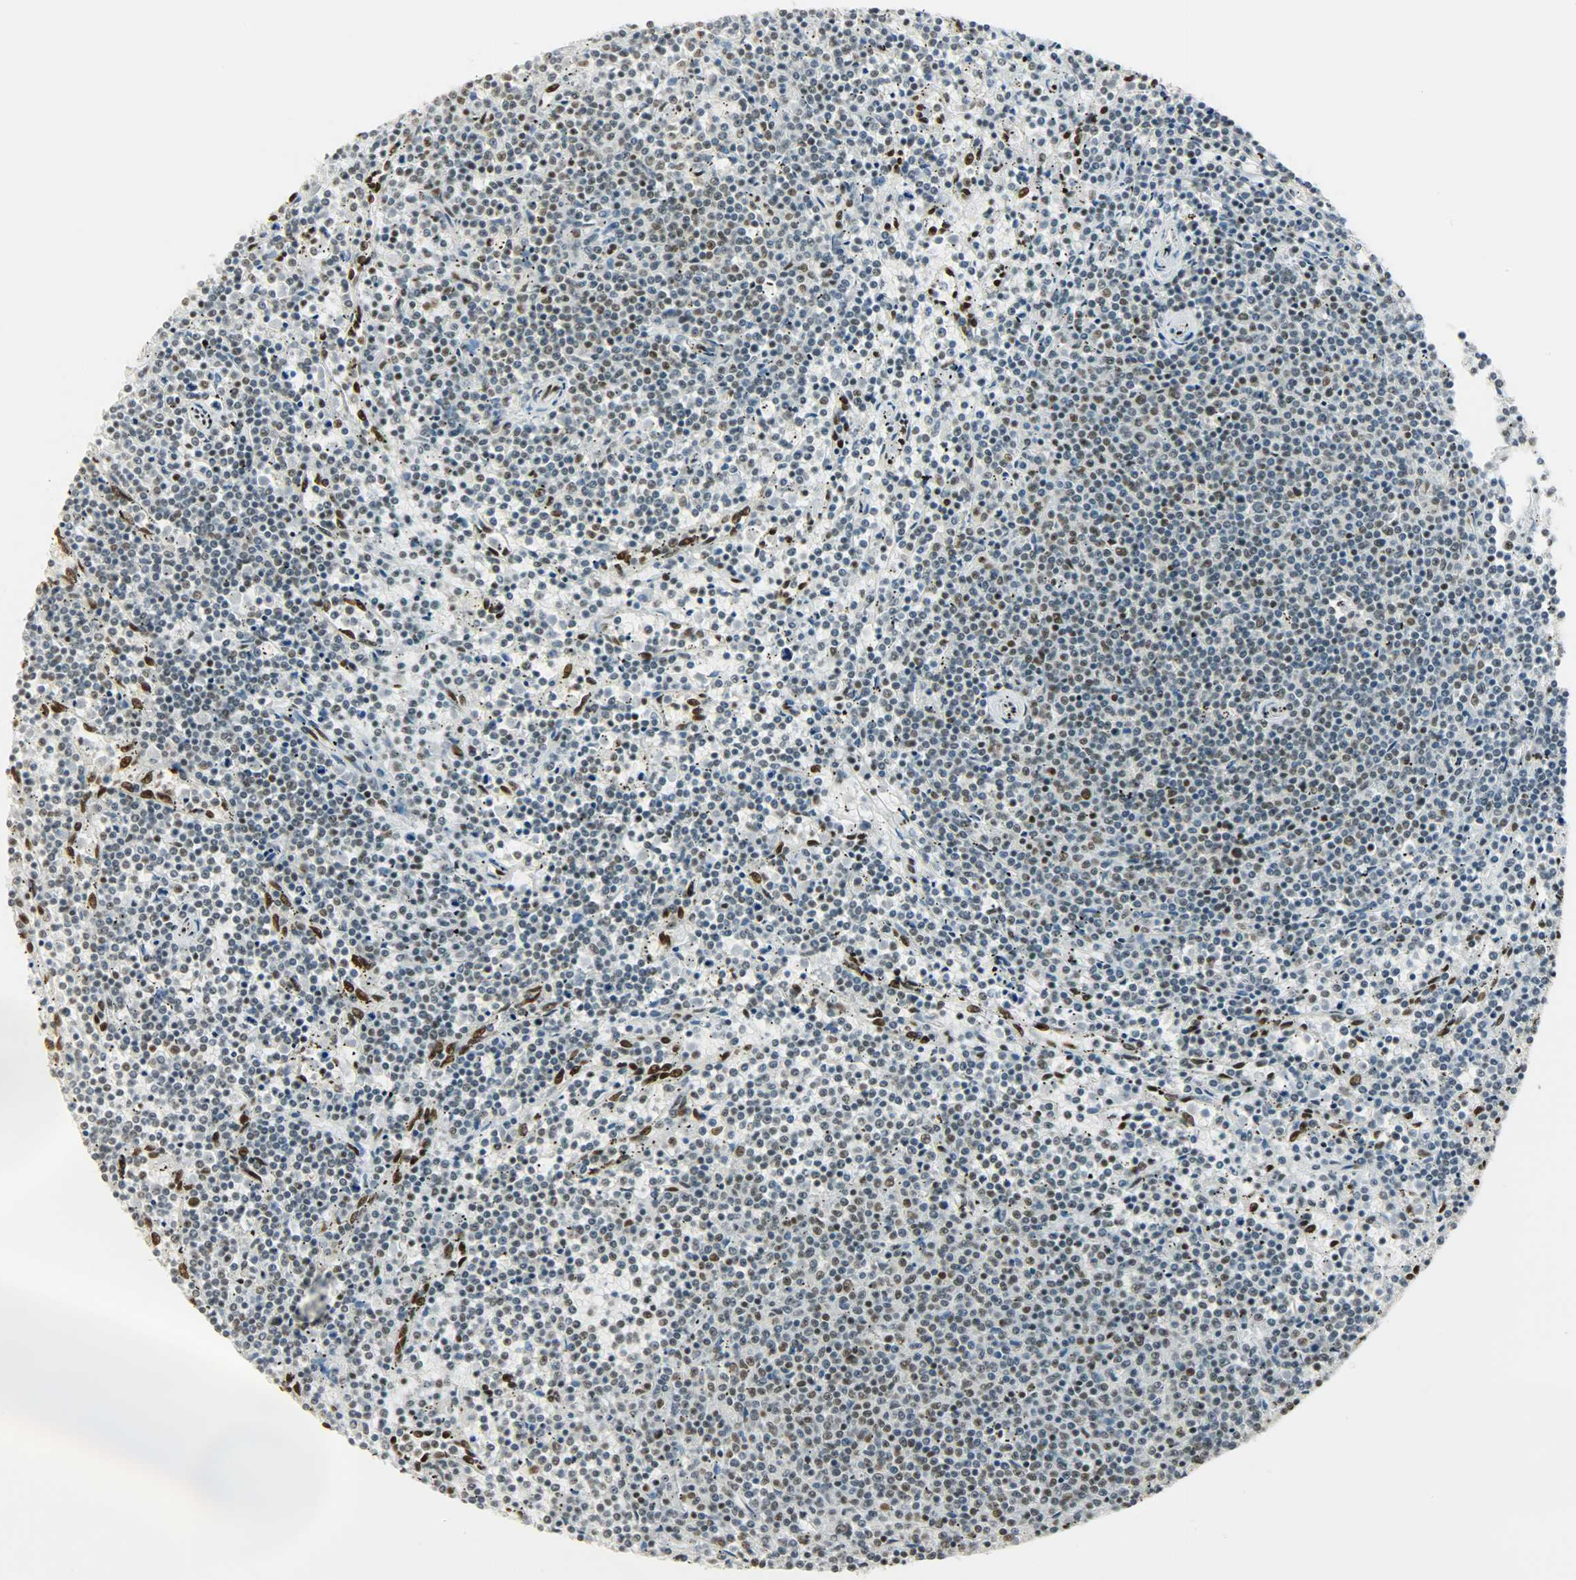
{"staining": {"intensity": "weak", "quantity": "<25%", "location": "nuclear"}, "tissue": "lymphoma", "cell_type": "Tumor cells", "image_type": "cancer", "snomed": [{"axis": "morphology", "description": "Malignant lymphoma, non-Hodgkin's type, Low grade"}, {"axis": "topography", "description": "Spleen"}], "caption": "Tumor cells show no significant protein expression in low-grade malignant lymphoma, non-Hodgkin's type. (DAB IHC with hematoxylin counter stain).", "gene": "MYEF2", "patient": {"sex": "female", "age": 50}}